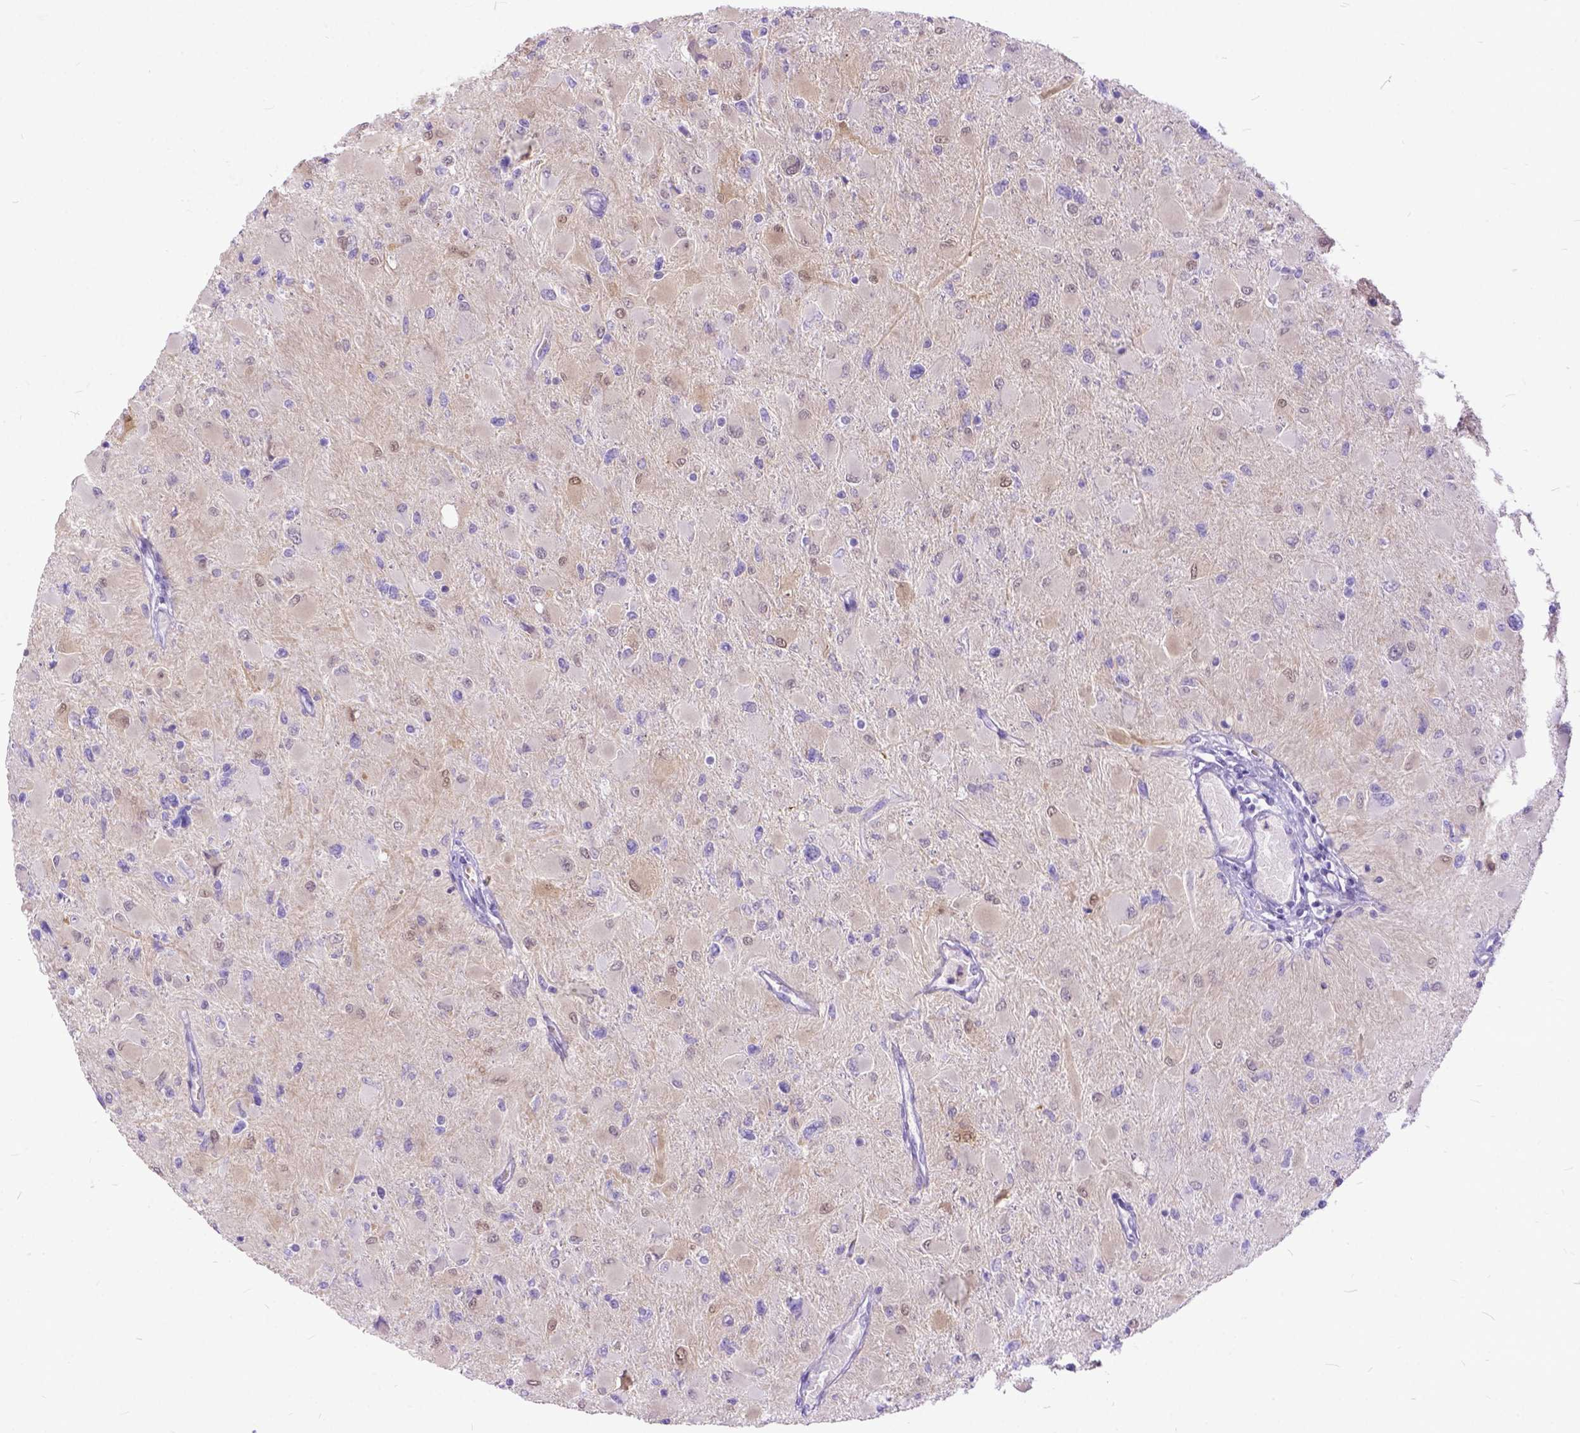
{"staining": {"intensity": "weak", "quantity": "<25%", "location": "cytoplasmic/membranous,nuclear"}, "tissue": "glioma", "cell_type": "Tumor cells", "image_type": "cancer", "snomed": [{"axis": "morphology", "description": "Glioma, malignant, High grade"}, {"axis": "topography", "description": "Cerebral cortex"}], "caption": "Protein analysis of glioma reveals no significant expression in tumor cells.", "gene": "TMEM169", "patient": {"sex": "female", "age": 36}}